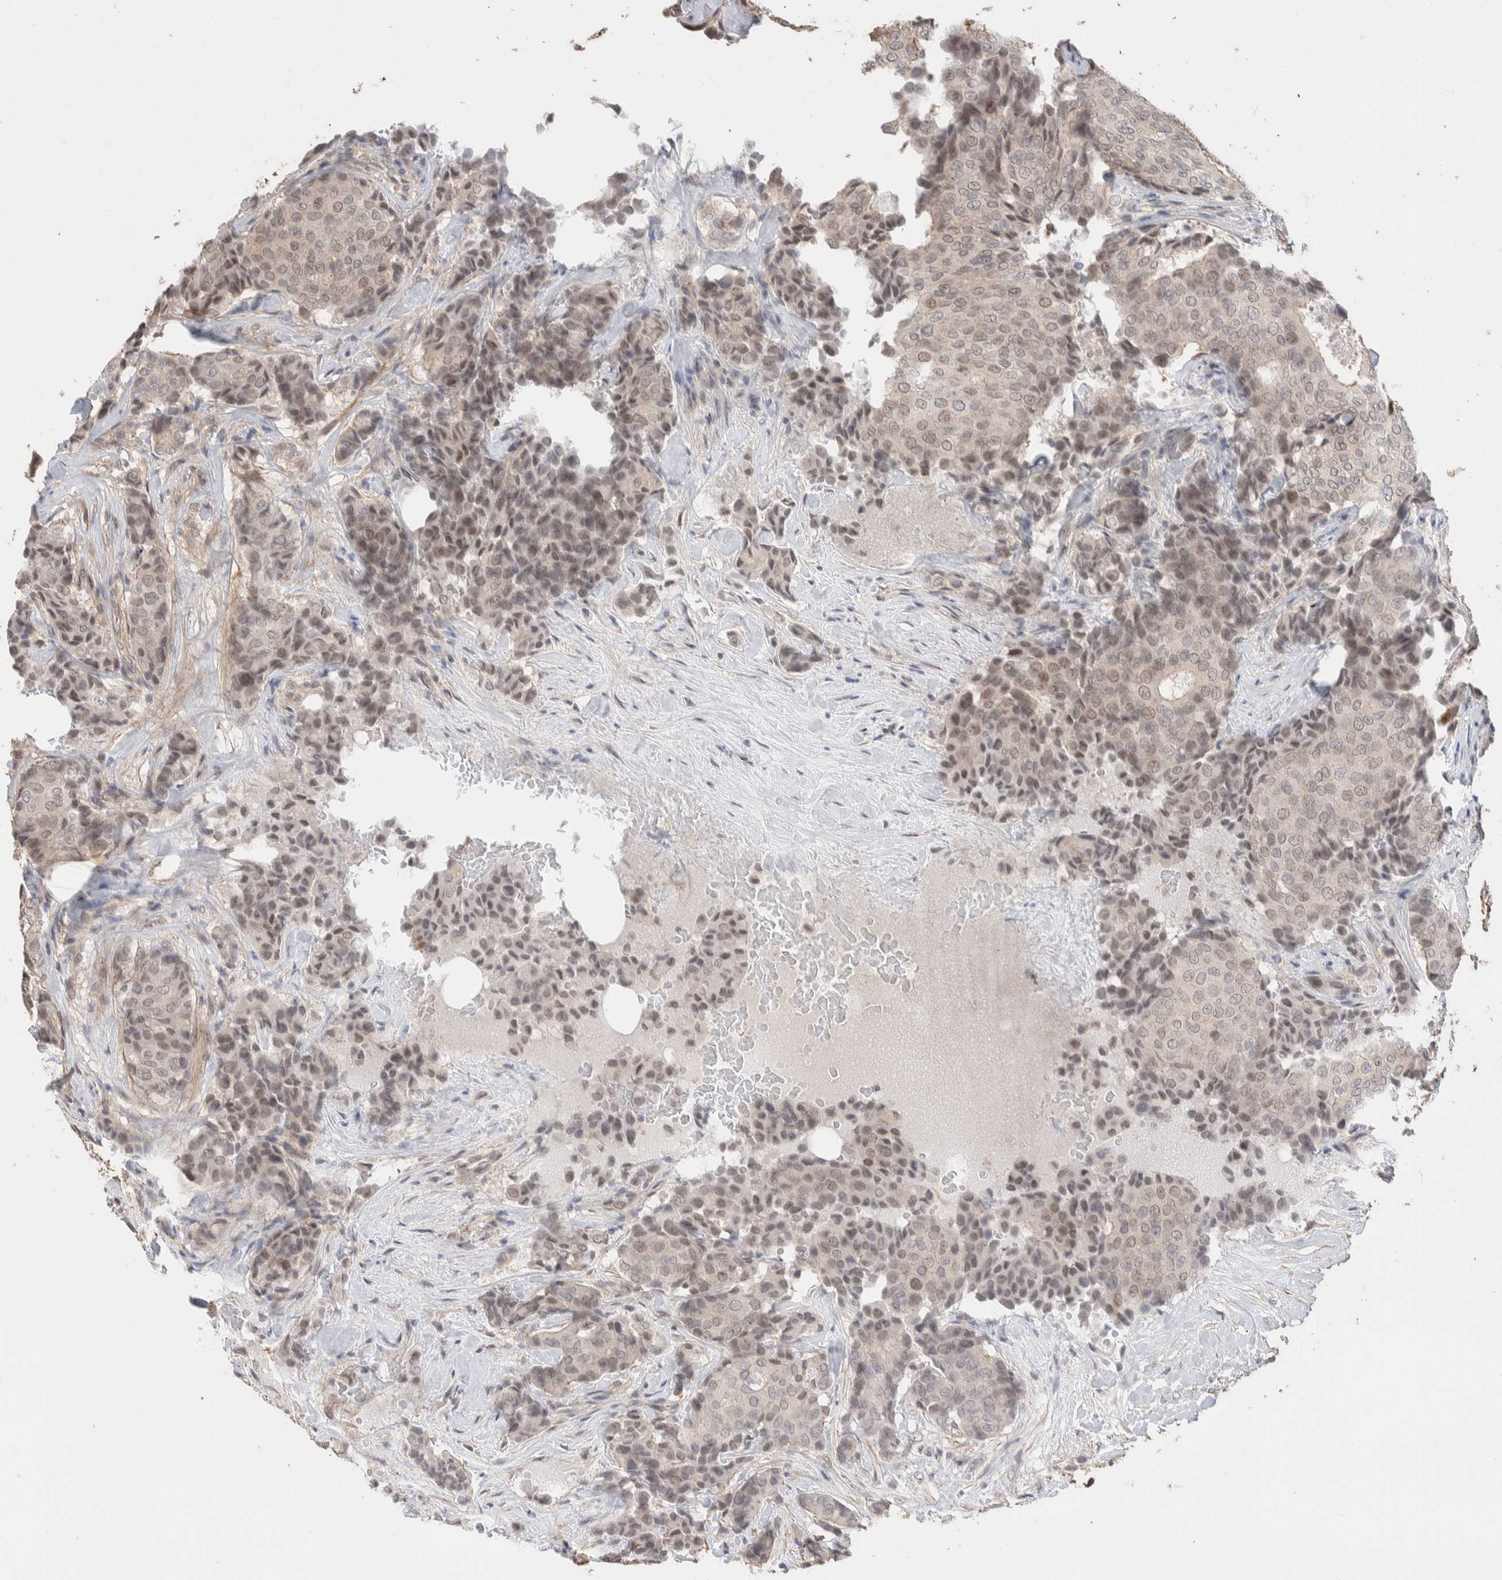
{"staining": {"intensity": "weak", "quantity": "25%-75%", "location": "nuclear"}, "tissue": "breast cancer", "cell_type": "Tumor cells", "image_type": "cancer", "snomed": [{"axis": "morphology", "description": "Duct carcinoma"}, {"axis": "topography", "description": "Breast"}], "caption": "About 25%-75% of tumor cells in human breast invasive ductal carcinoma reveal weak nuclear protein staining as visualized by brown immunohistochemical staining.", "gene": "ZNF704", "patient": {"sex": "female", "age": 75}}